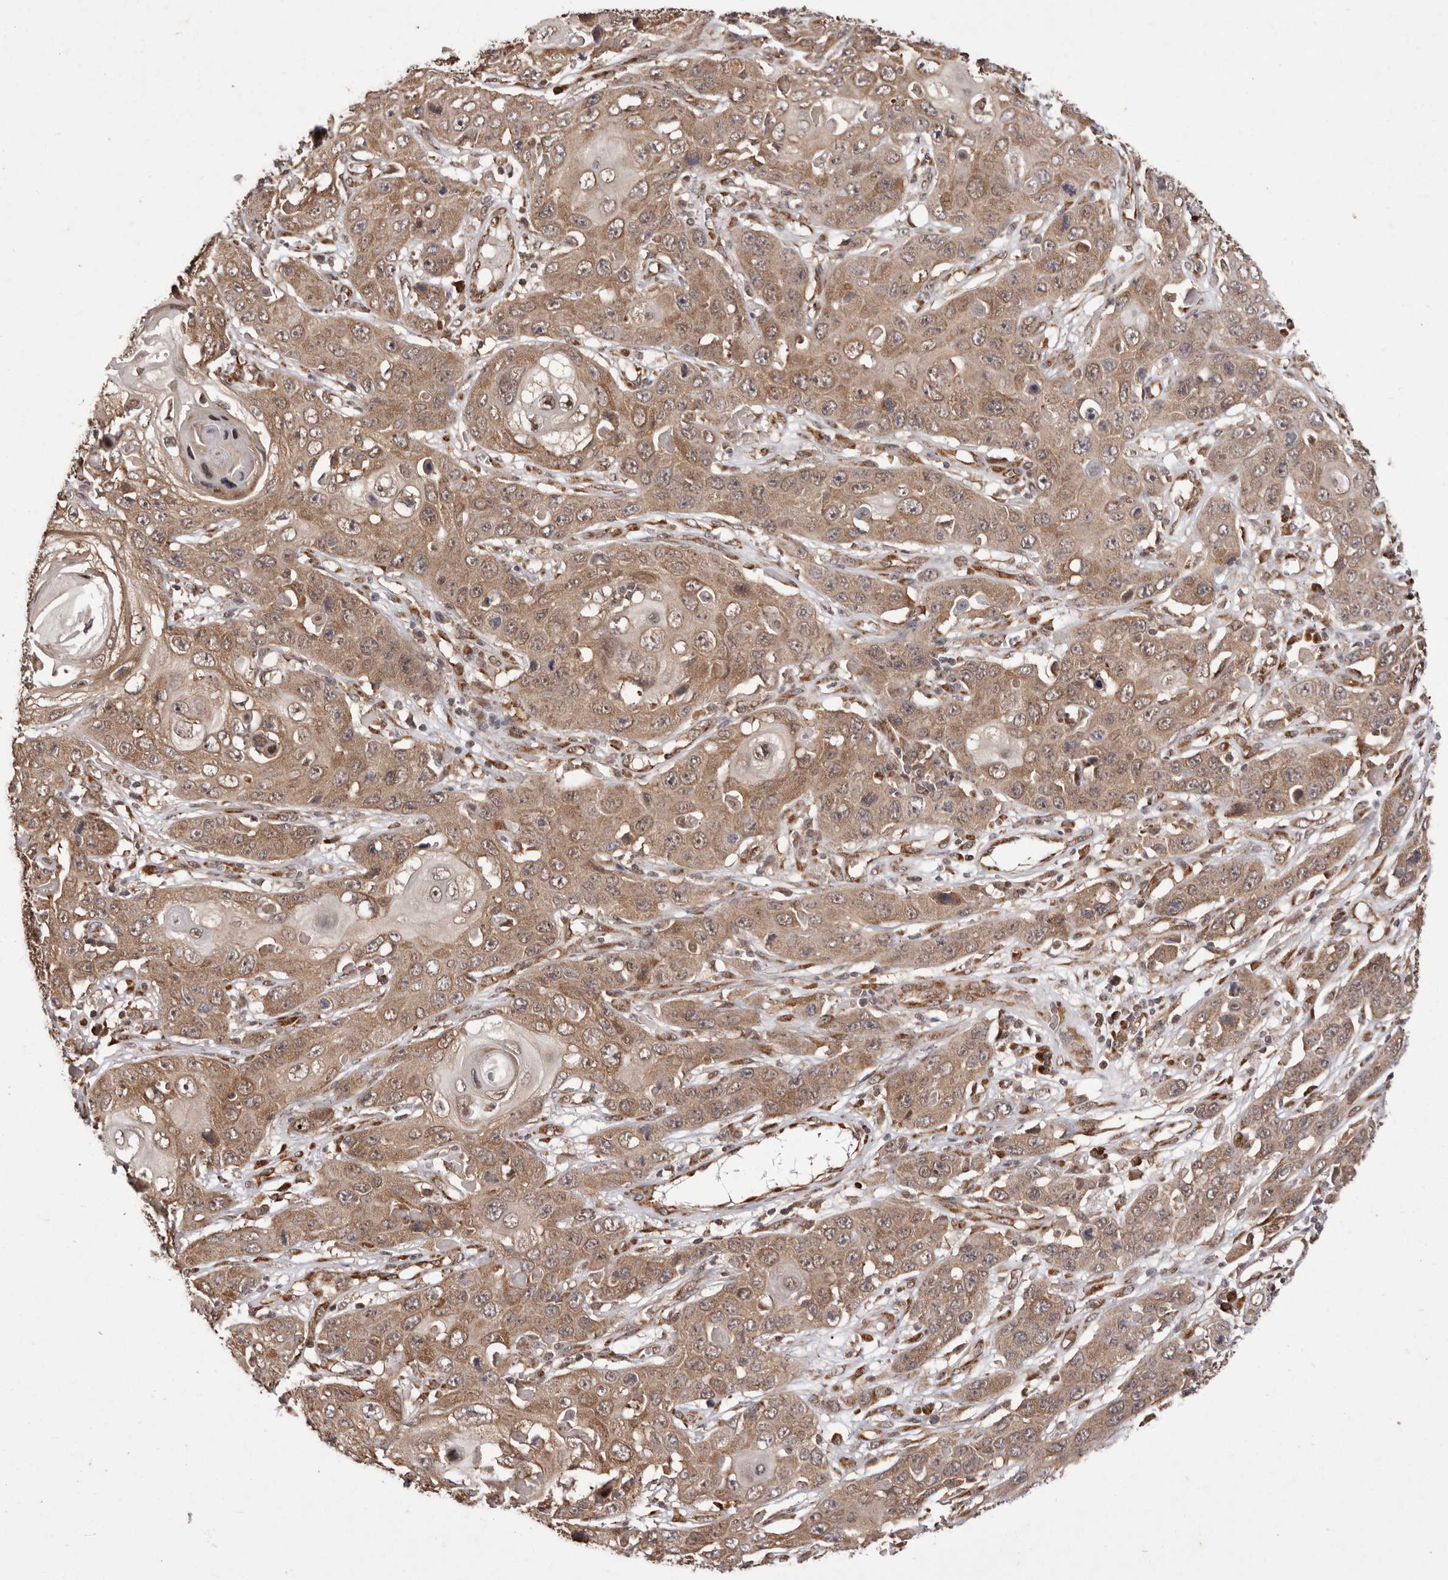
{"staining": {"intensity": "moderate", "quantity": ">75%", "location": "cytoplasmic/membranous"}, "tissue": "skin cancer", "cell_type": "Tumor cells", "image_type": "cancer", "snomed": [{"axis": "morphology", "description": "Squamous cell carcinoma, NOS"}, {"axis": "topography", "description": "Skin"}], "caption": "Protein expression analysis of squamous cell carcinoma (skin) shows moderate cytoplasmic/membranous staining in approximately >75% of tumor cells. Immunohistochemistry (ihc) stains the protein in brown and the nuclei are stained blue.", "gene": "LRGUK", "patient": {"sex": "male", "age": 55}}